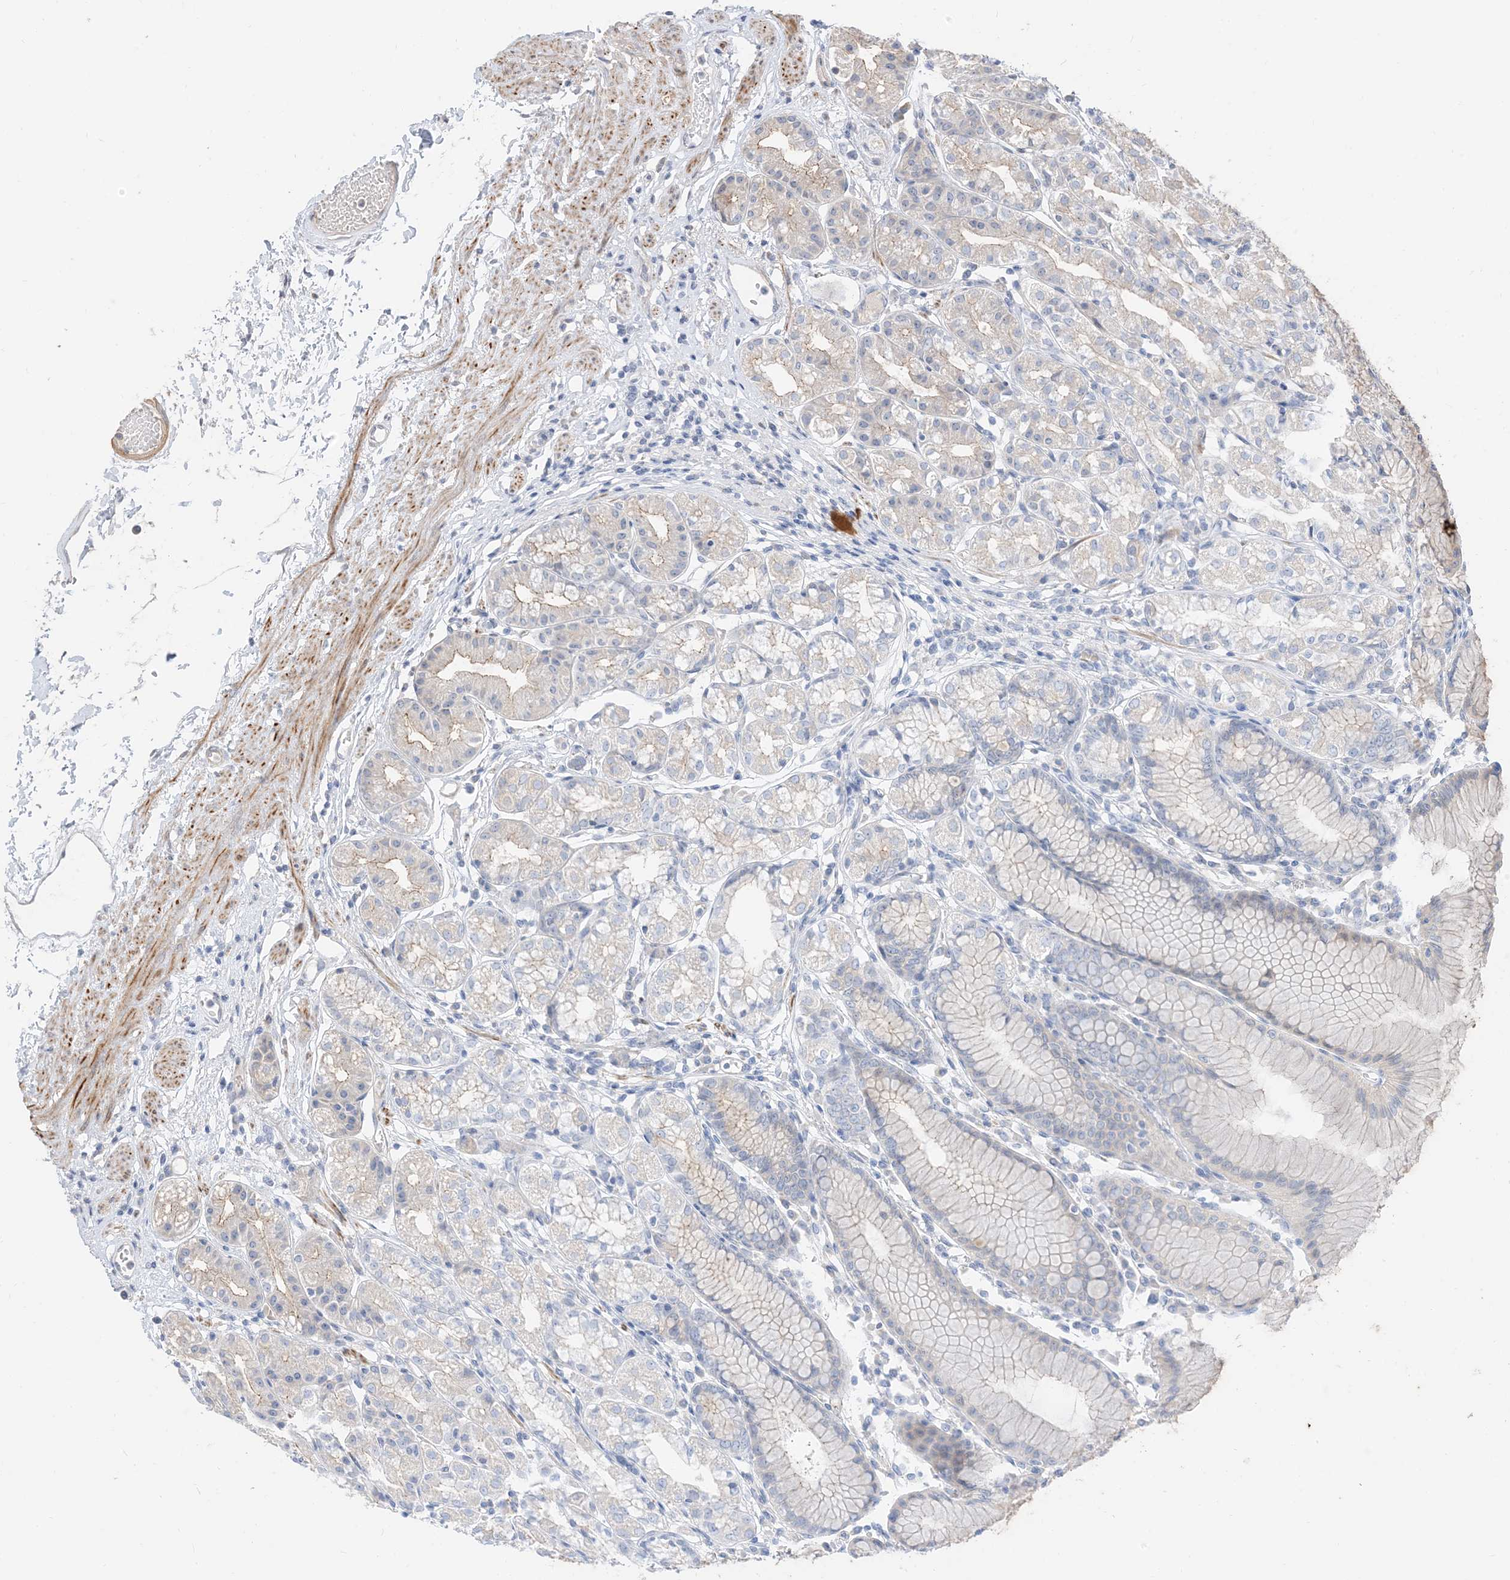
{"staining": {"intensity": "moderate", "quantity": "<25%", "location": "cytoplasmic/membranous"}, "tissue": "stomach", "cell_type": "Glandular cells", "image_type": "normal", "snomed": [{"axis": "morphology", "description": "Normal tissue, NOS"}, {"axis": "topography", "description": "Stomach"}], "caption": "Protein staining by immunohistochemistry (IHC) shows moderate cytoplasmic/membranous staining in about <25% of glandular cells in normal stomach. Using DAB (3,3'-diaminobenzidine) (brown) and hematoxylin (blue) stains, captured at high magnification using brightfield microscopy.", "gene": "RNF175", "patient": {"sex": "female", "age": 57}}